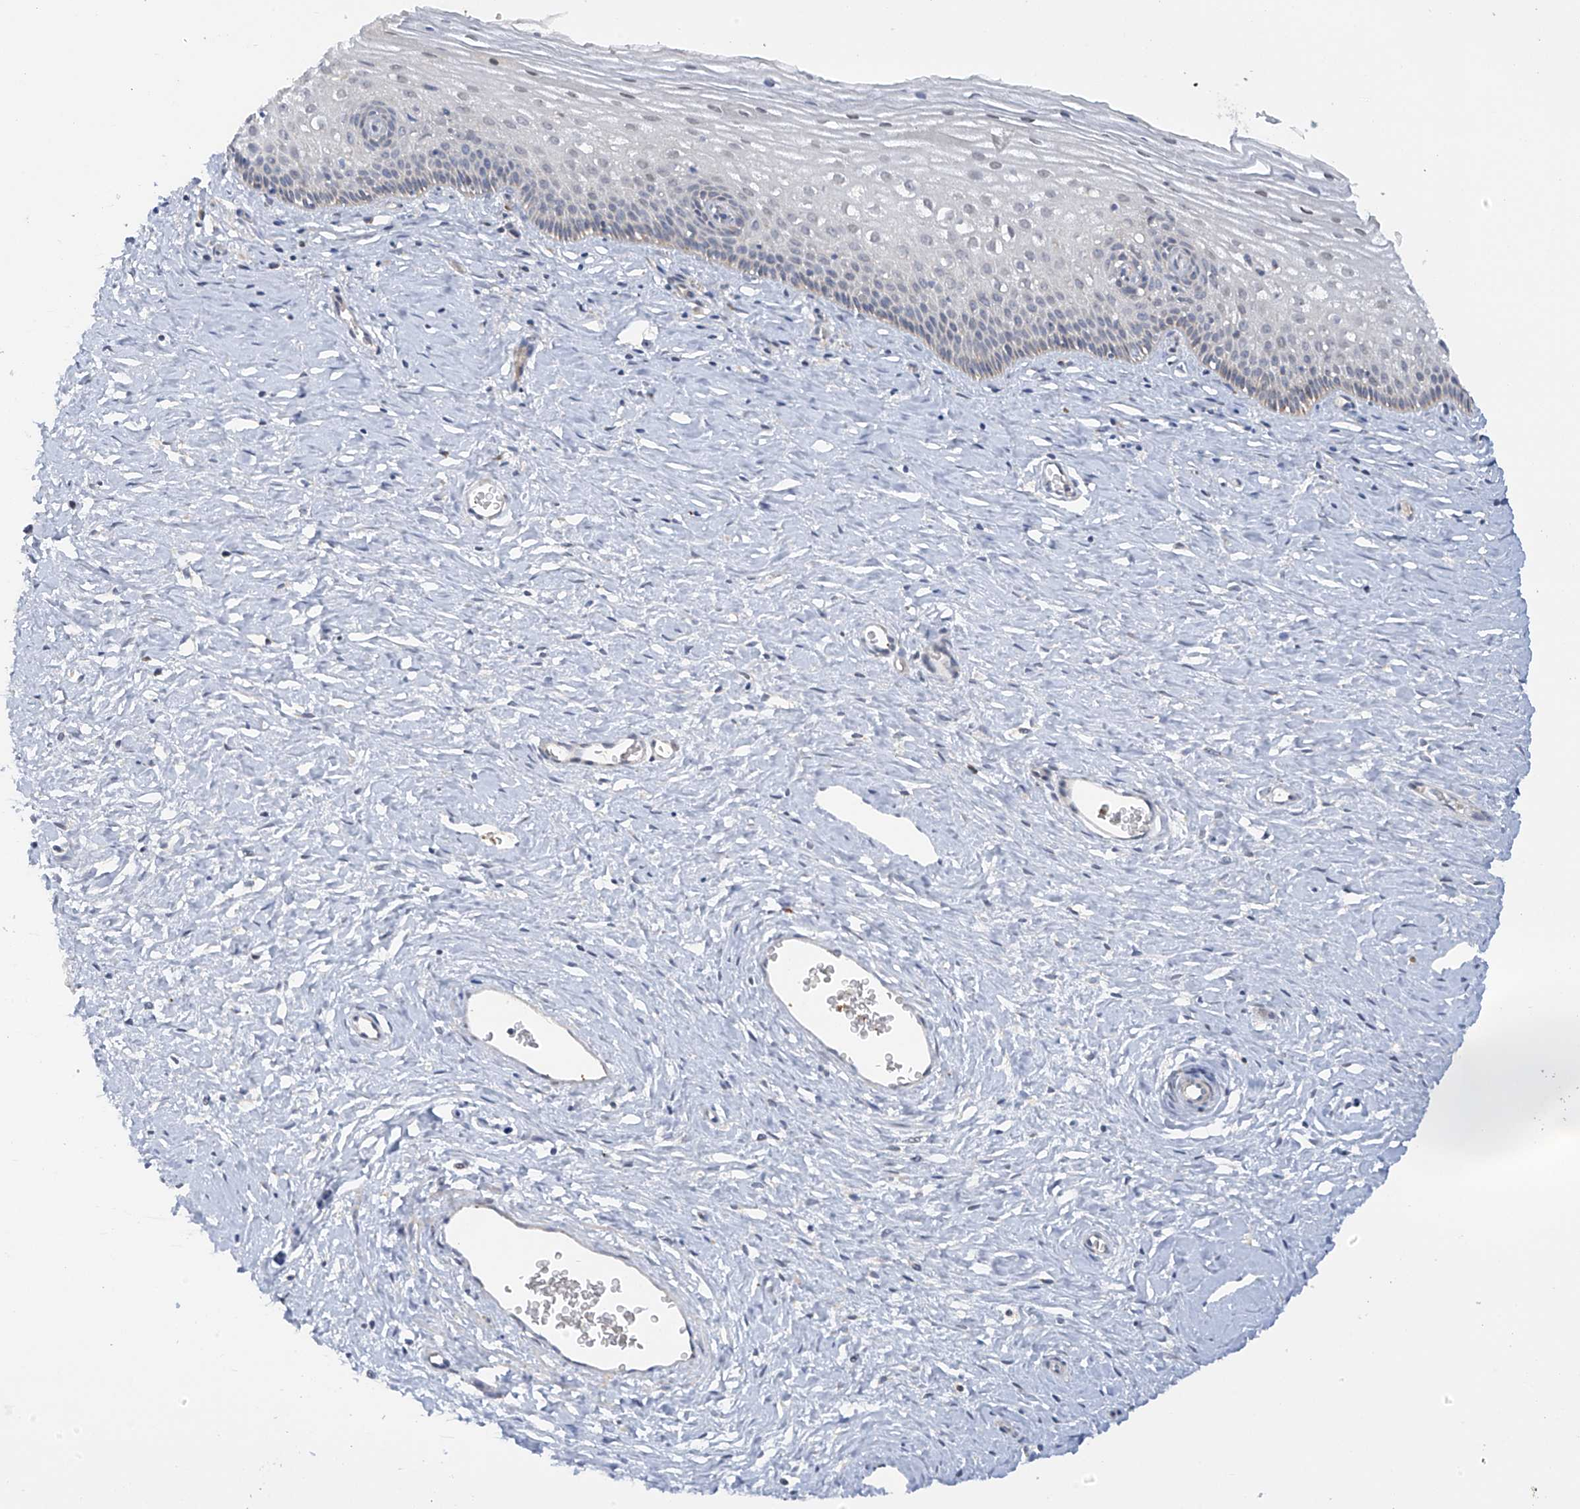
{"staining": {"intensity": "weak", "quantity": ">75%", "location": "cytoplasmic/membranous"}, "tissue": "cervix", "cell_type": "Glandular cells", "image_type": "normal", "snomed": [{"axis": "morphology", "description": "Normal tissue, NOS"}, {"axis": "topography", "description": "Cervix"}], "caption": "Immunohistochemical staining of normal cervix displays weak cytoplasmic/membranous protein staining in approximately >75% of glandular cells.", "gene": "METTL18", "patient": {"sex": "female", "age": 33}}